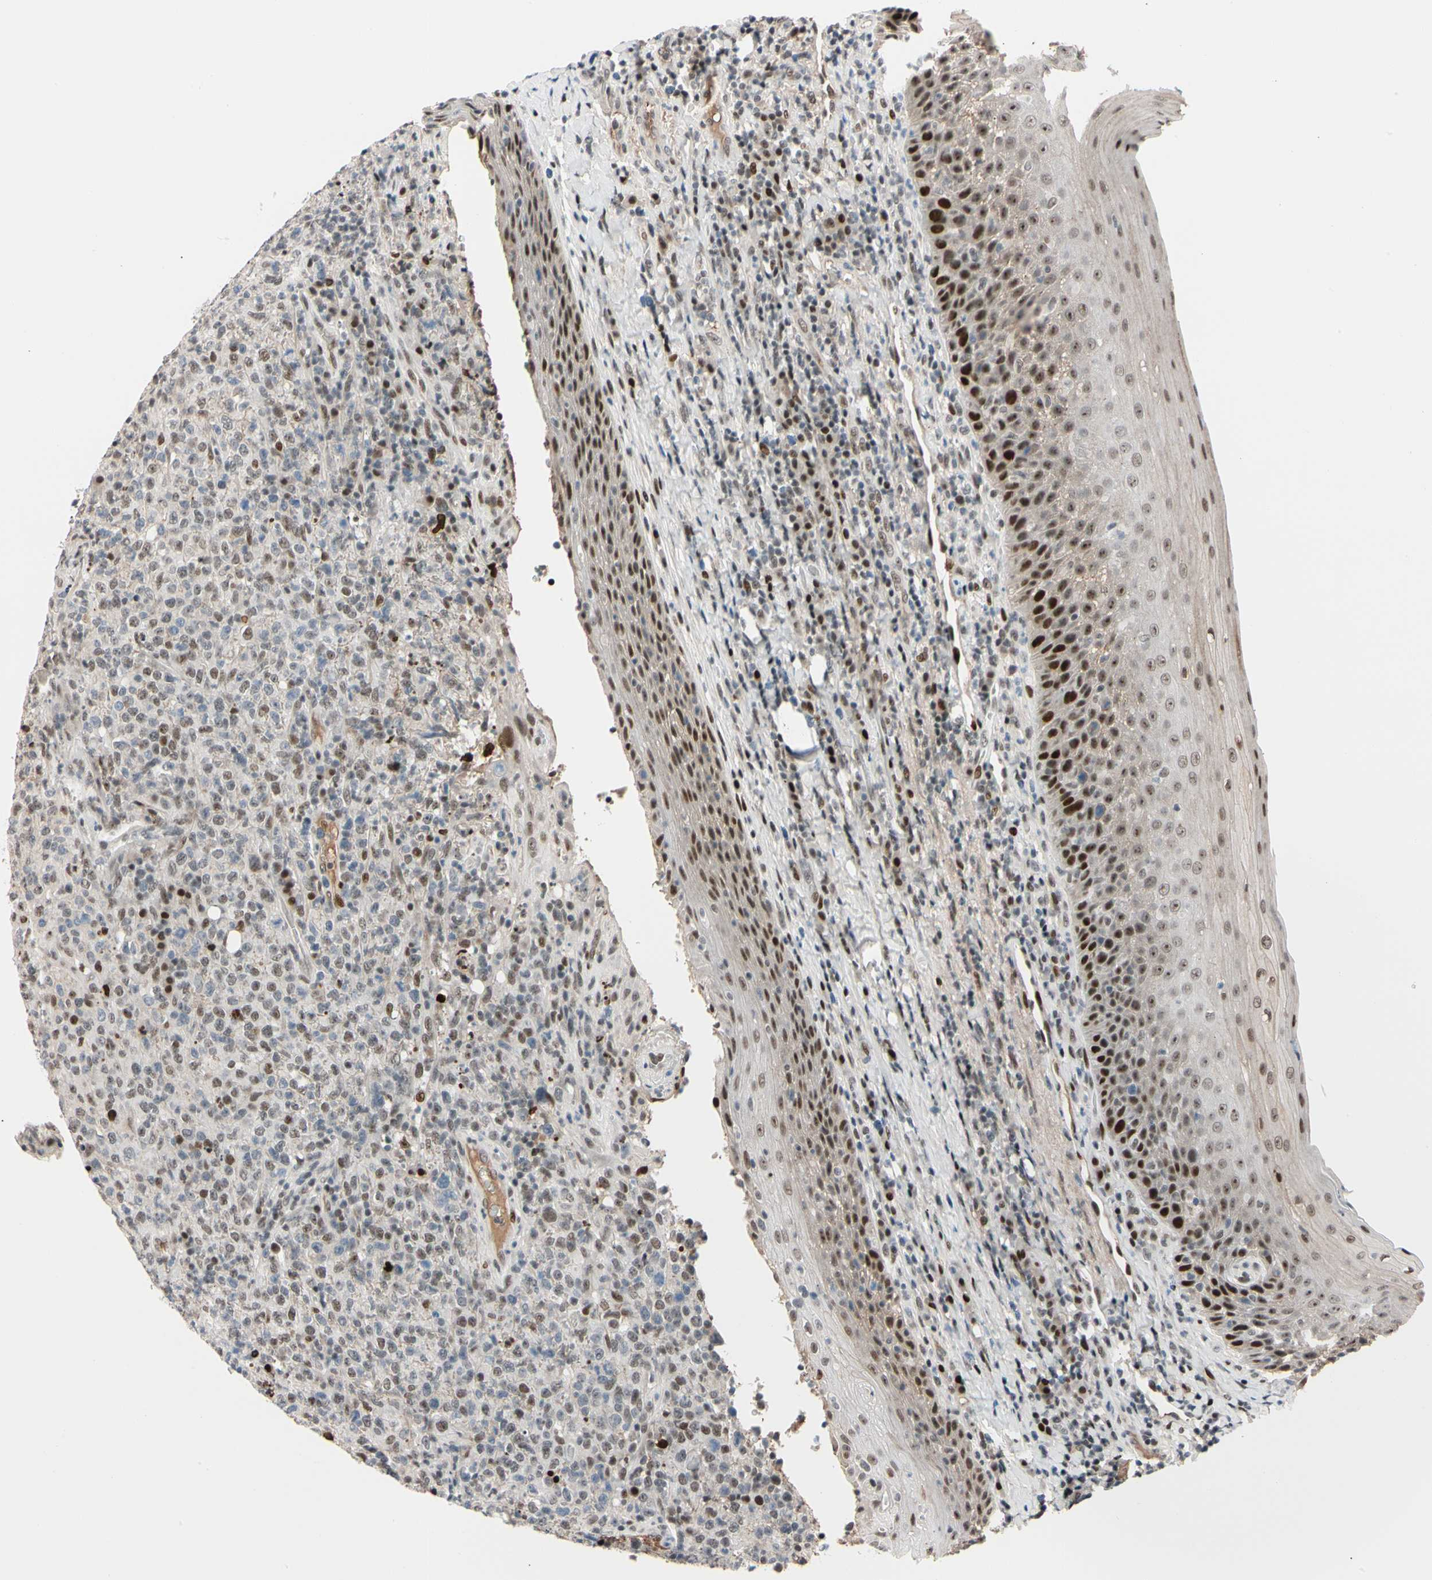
{"staining": {"intensity": "moderate", "quantity": "25%-75%", "location": "nuclear"}, "tissue": "lymphoma", "cell_type": "Tumor cells", "image_type": "cancer", "snomed": [{"axis": "morphology", "description": "Malignant lymphoma, non-Hodgkin's type, High grade"}, {"axis": "topography", "description": "Tonsil"}], "caption": "Protein staining of high-grade malignant lymphoma, non-Hodgkin's type tissue displays moderate nuclear positivity in about 25%-75% of tumor cells.", "gene": "FOXO3", "patient": {"sex": "female", "age": 36}}